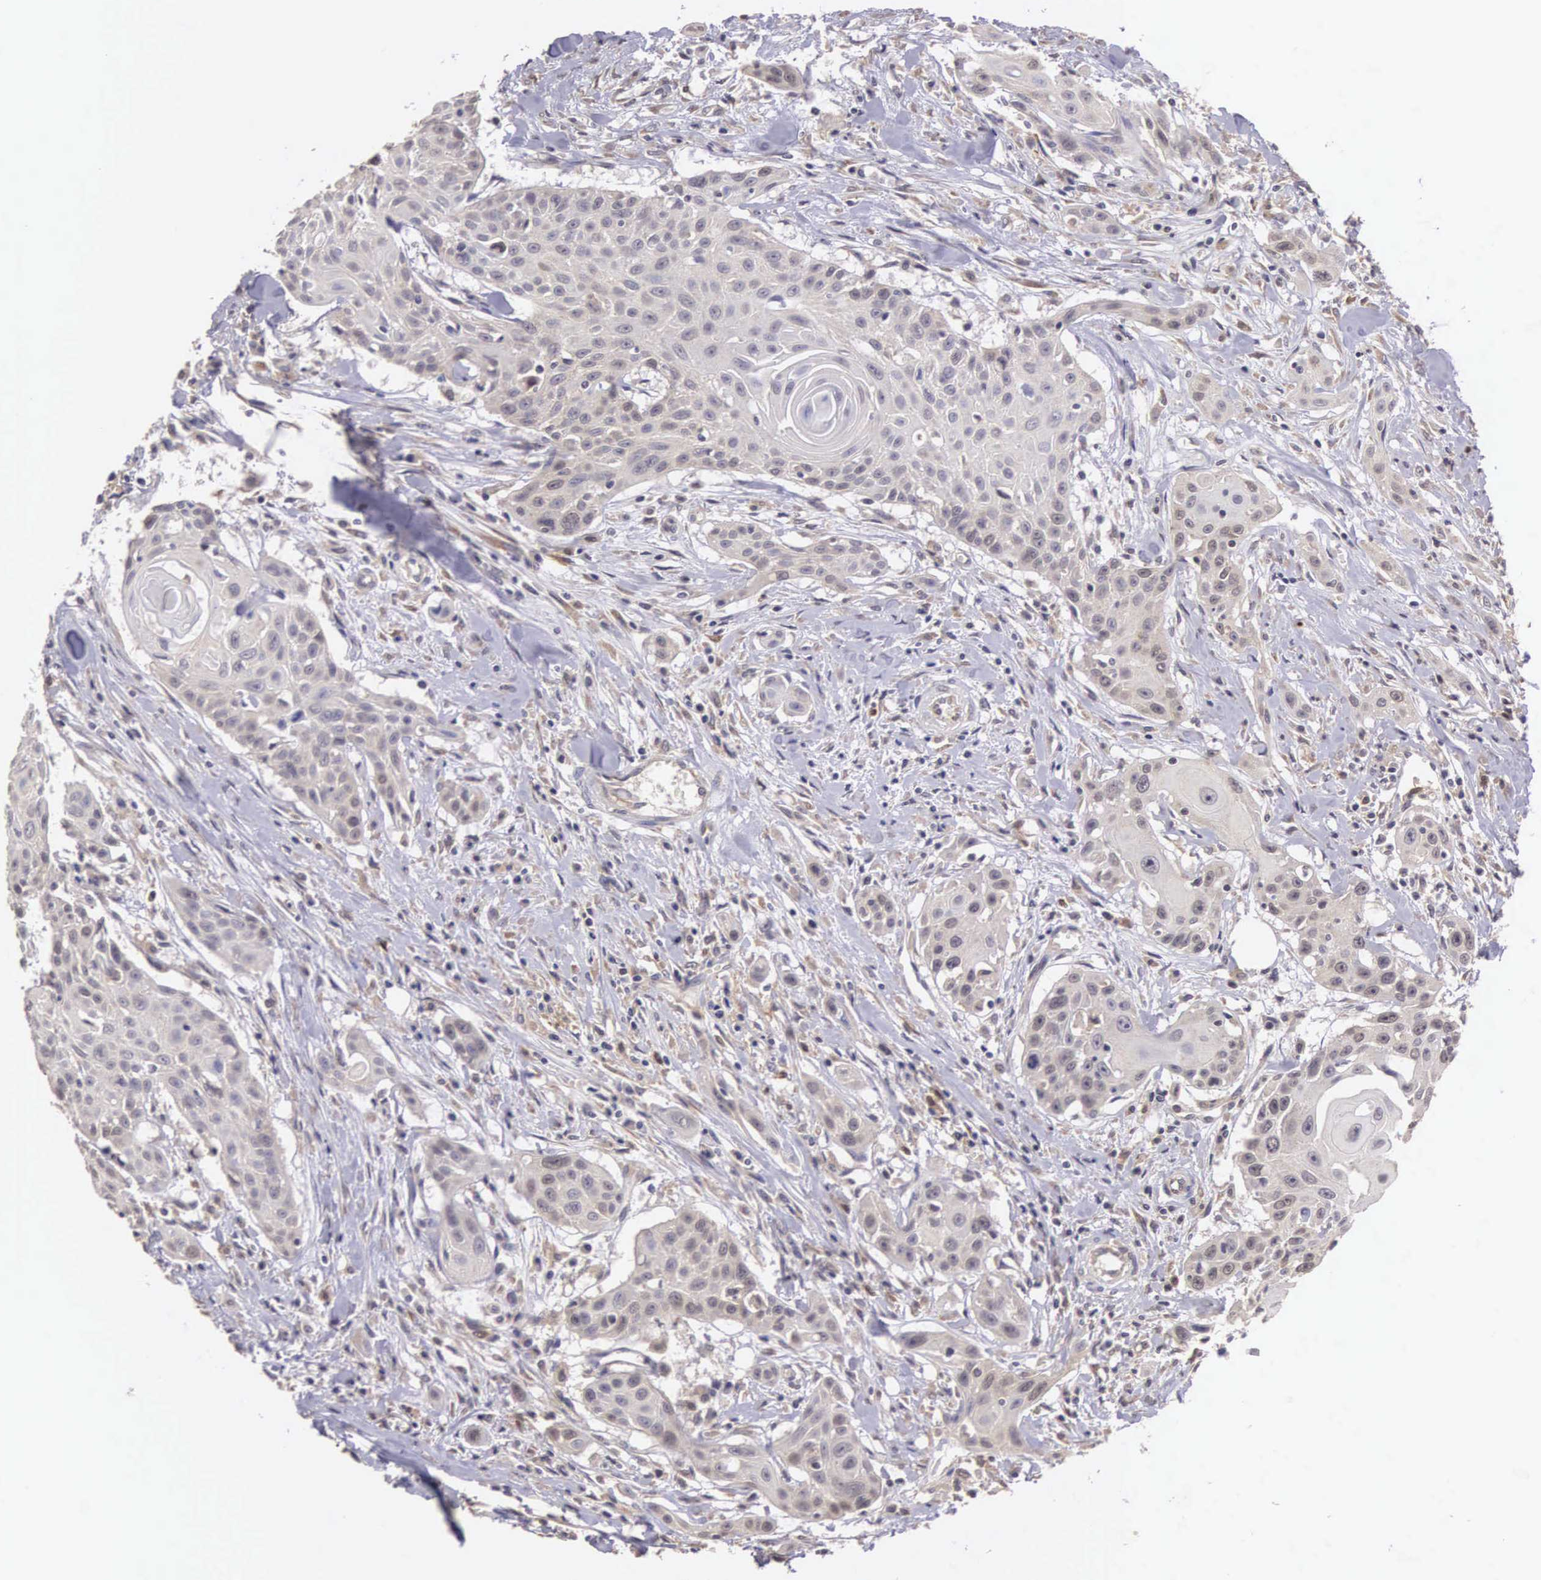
{"staining": {"intensity": "weak", "quantity": "25%-75%", "location": "cytoplasmic/membranous,nuclear"}, "tissue": "head and neck cancer", "cell_type": "Tumor cells", "image_type": "cancer", "snomed": [{"axis": "morphology", "description": "Squamous cell carcinoma, NOS"}, {"axis": "morphology", "description": "Squamous cell carcinoma, metastatic, NOS"}, {"axis": "topography", "description": "Lymph node"}, {"axis": "topography", "description": "Salivary gland"}, {"axis": "topography", "description": "Head-Neck"}], "caption": "An image showing weak cytoplasmic/membranous and nuclear staining in about 25%-75% of tumor cells in head and neck cancer, as visualized by brown immunohistochemical staining.", "gene": "CDC45", "patient": {"sex": "female", "age": 74}}